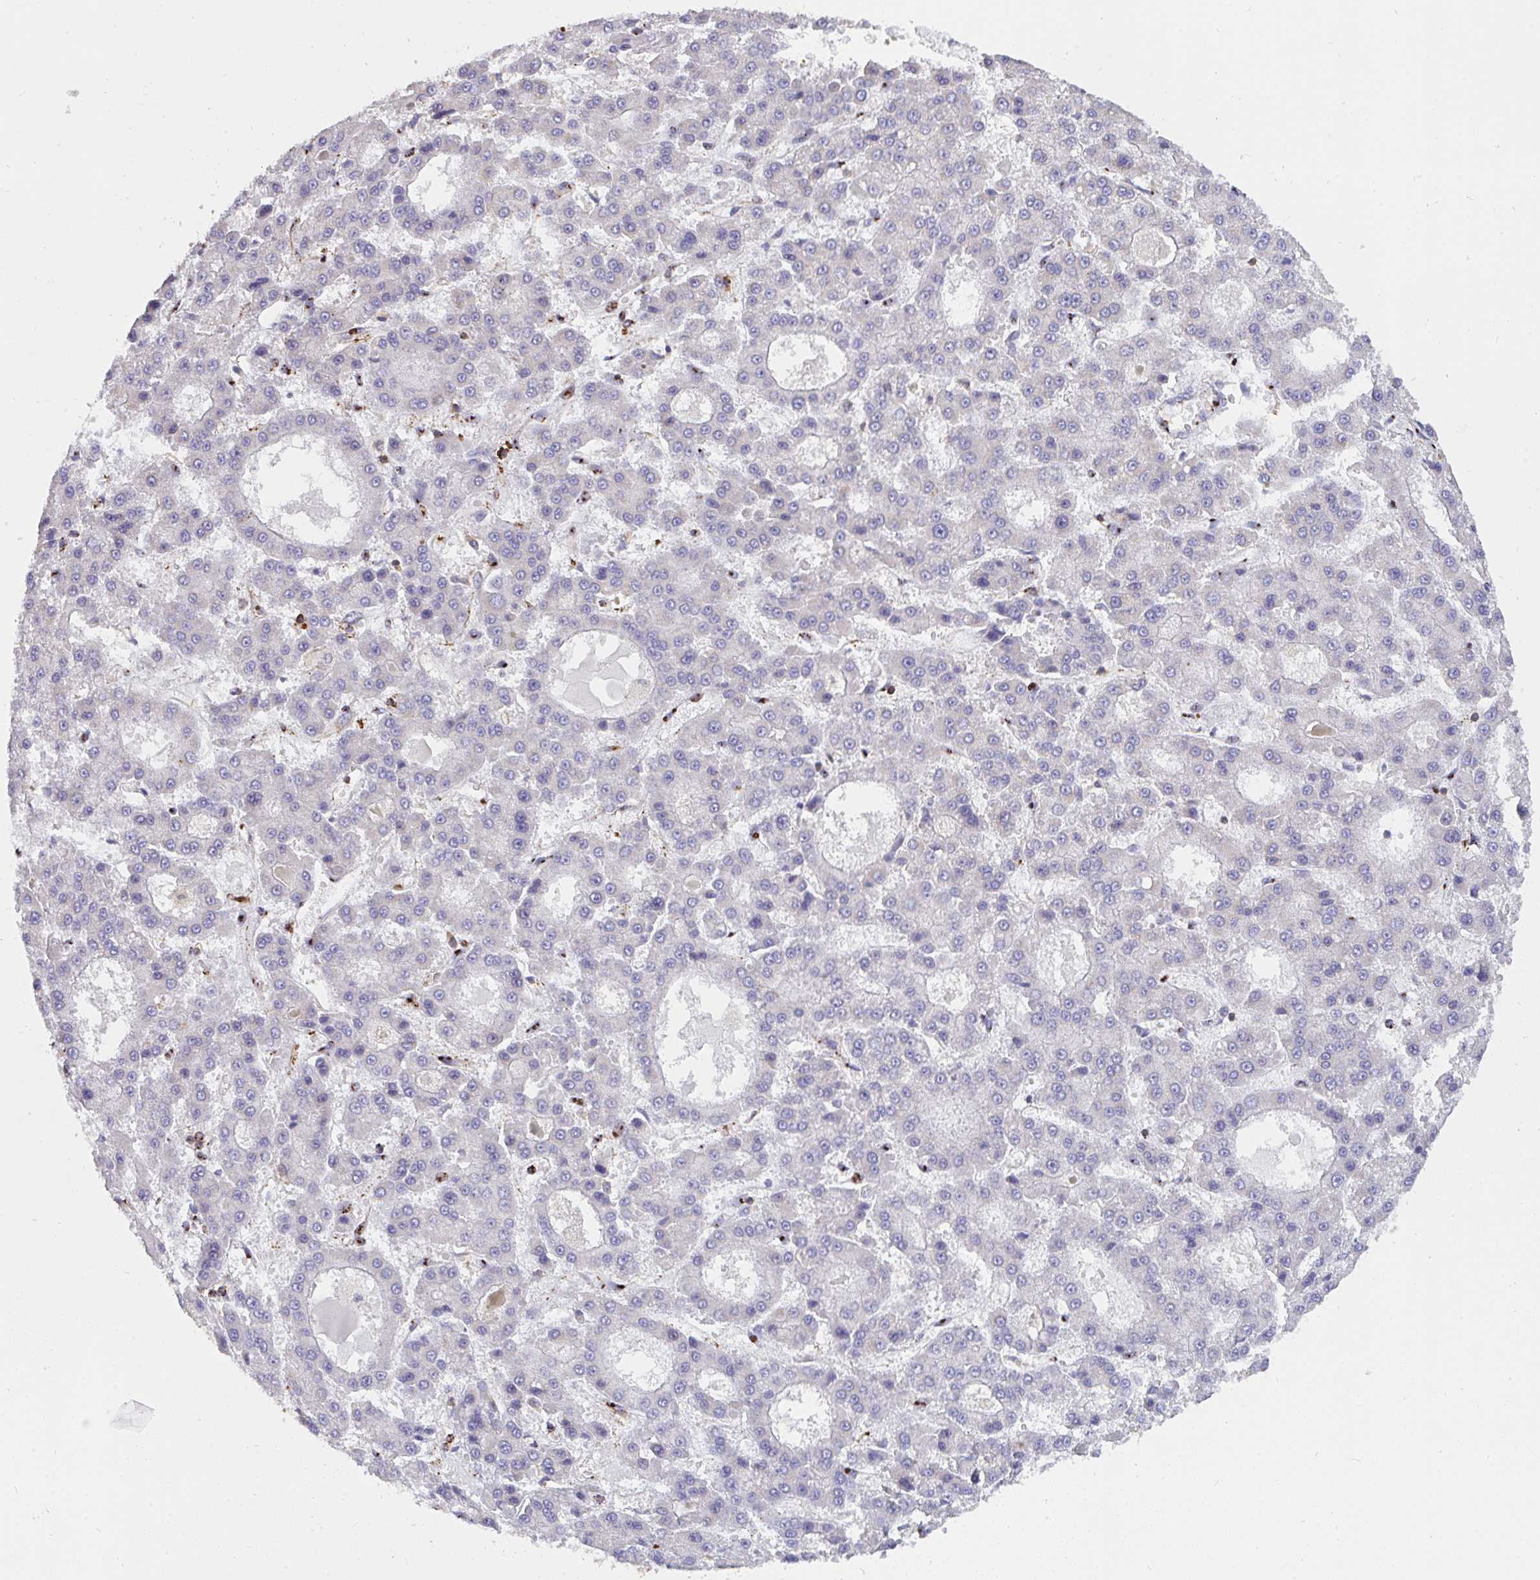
{"staining": {"intensity": "negative", "quantity": "none", "location": "none"}, "tissue": "liver cancer", "cell_type": "Tumor cells", "image_type": "cancer", "snomed": [{"axis": "morphology", "description": "Carcinoma, Hepatocellular, NOS"}, {"axis": "topography", "description": "Liver"}], "caption": "DAB (3,3'-diaminobenzidine) immunohistochemical staining of liver cancer (hepatocellular carcinoma) reveals no significant staining in tumor cells. The staining is performed using DAB (3,3'-diaminobenzidine) brown chromogen with nuclei counter-stained in using hematoxylin.", "gene": "CFL1", "patient": {"sex": "male", "age": 70}}